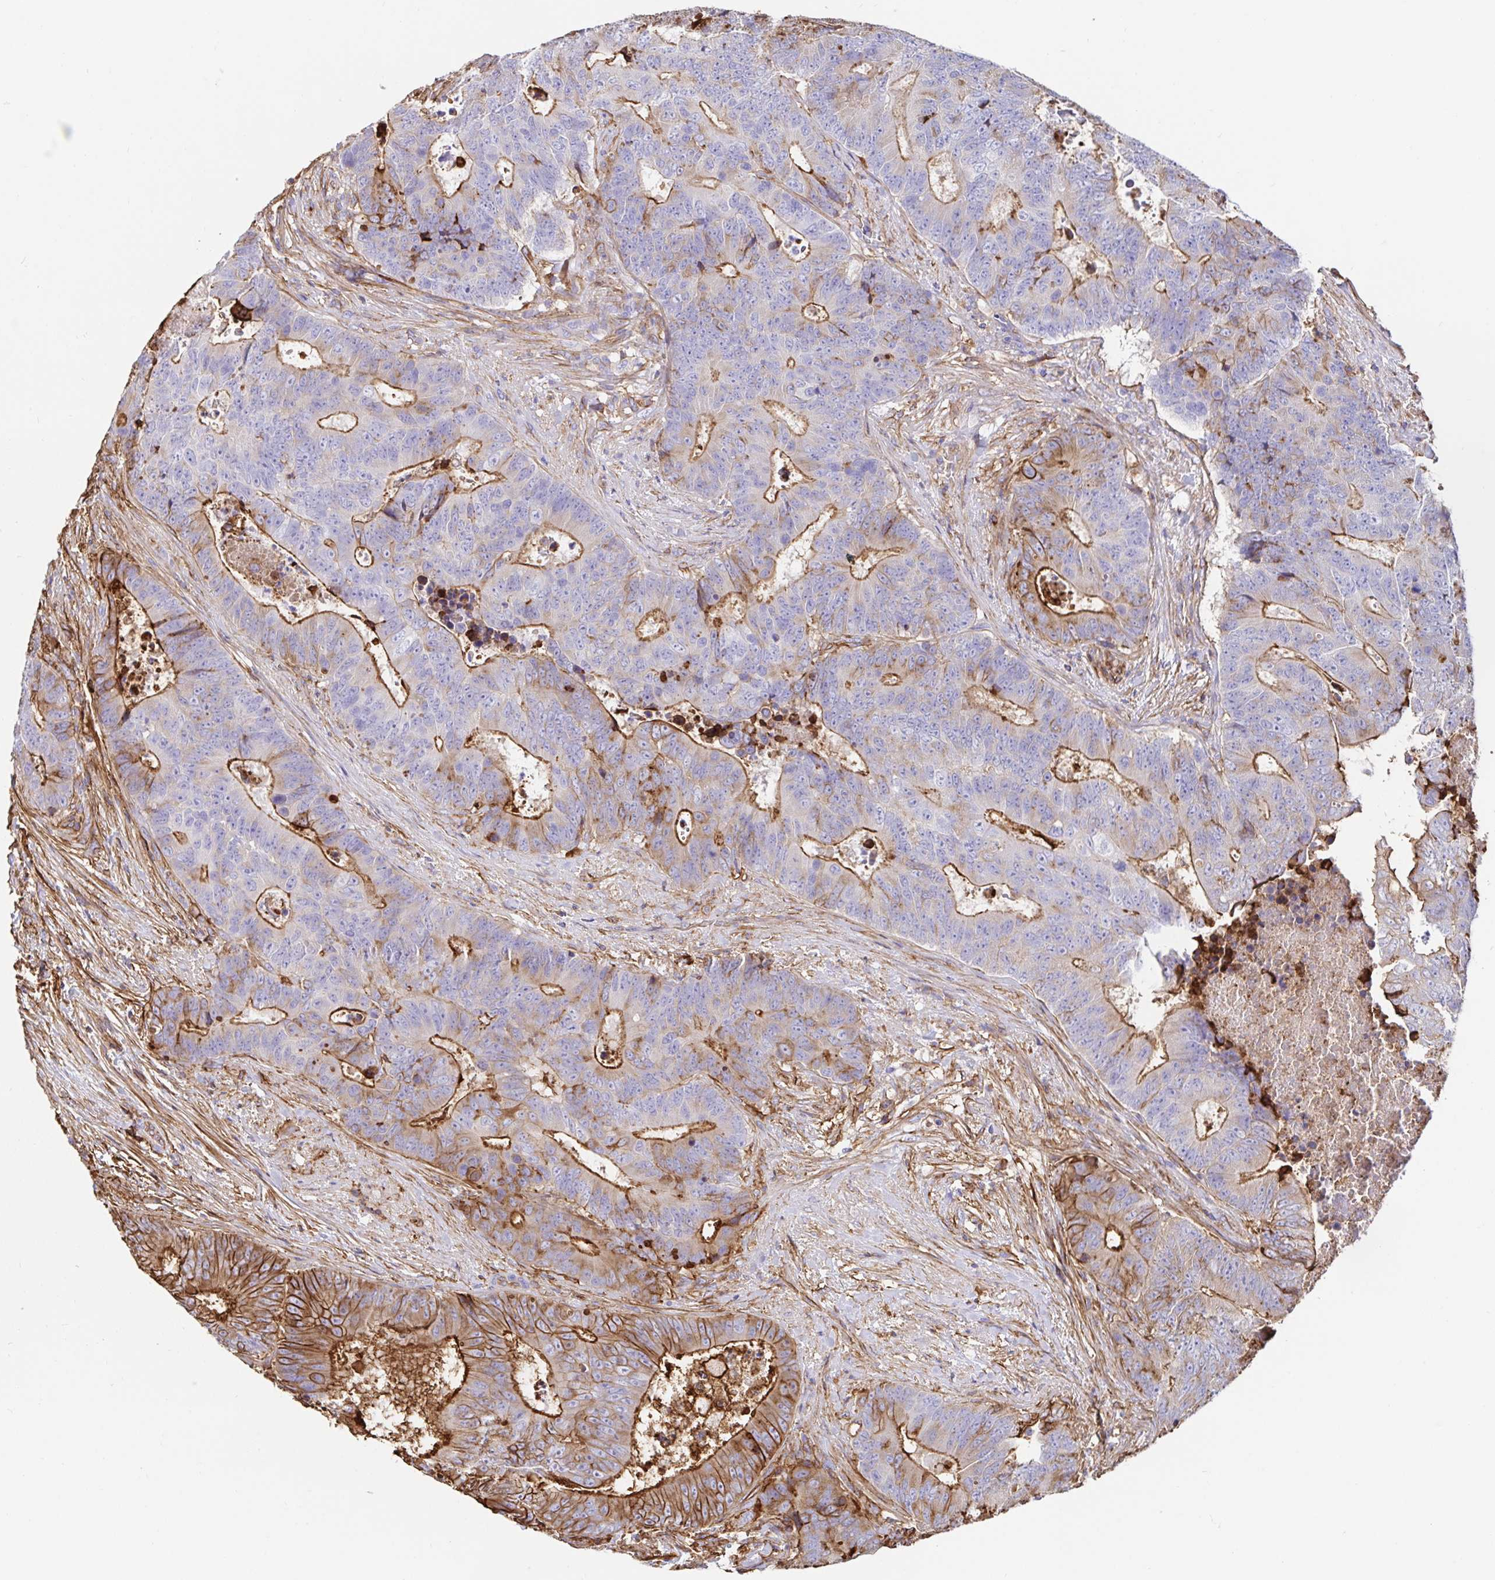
{"staining": {"intensity": "moderate", "quantity": "25%-75%", "location": "cytoplasmic/membranous"}, "tissue": "colorectal cancer", "cell_type": "Tumor cells", "image_type": "cancer", "snomed": [{"axis": "morphology", "description": "Adenocarcinoma, NOS"}, {"axis": "topography", "description": "Colon"}], "caption": "Adenocarcinoma (colorectal) tissue demonstrates moderate cytoplasmic/membranous positivity in approximately 25%-75% of tumor cells, visualized by immunohistochemistry.", "gene": "ANXA2", "patient": {"sex": "female", "age": 48}}